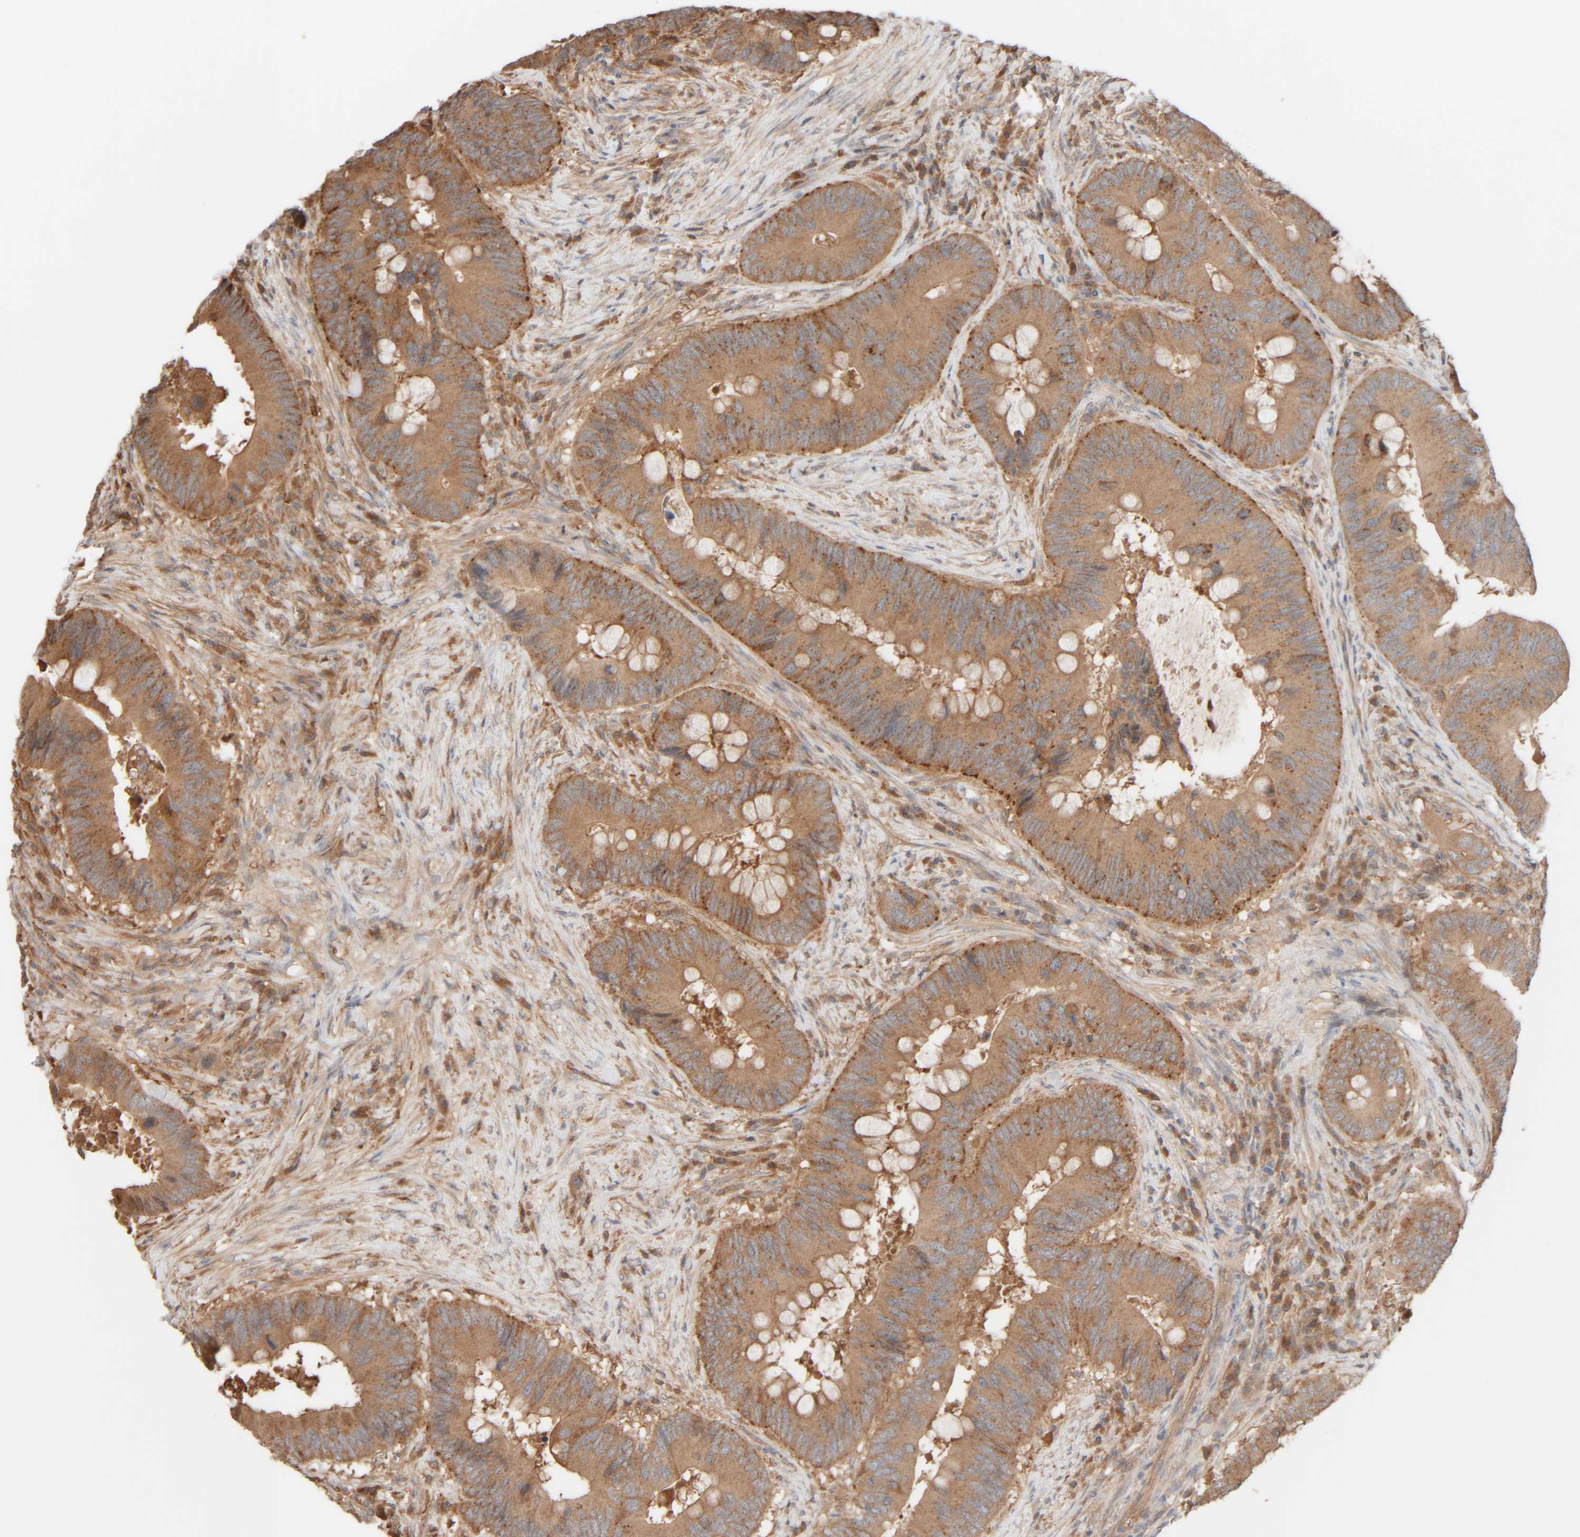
{"staining": {"intensity": "moderate", "quantity": ">75%", "location": "cytoplasmic/membranous"}, "tissue": "colorectal cancer", "cell_type": "Tumor cells", "image_type": "cancer", "snomed": [{"axis": "morphology", "description": "Adenocarcinoma, NOS"}, {"axis": "topography", "description": "Colon"}], "caption": "The immunohistochemical stain shows moderate cytoplasmic/membranous expression in tumor cells of adenocarcinoma (colorectal) tissue.", "gene": "TMEM192", "patient": {"sex": "male", "age": 71}}